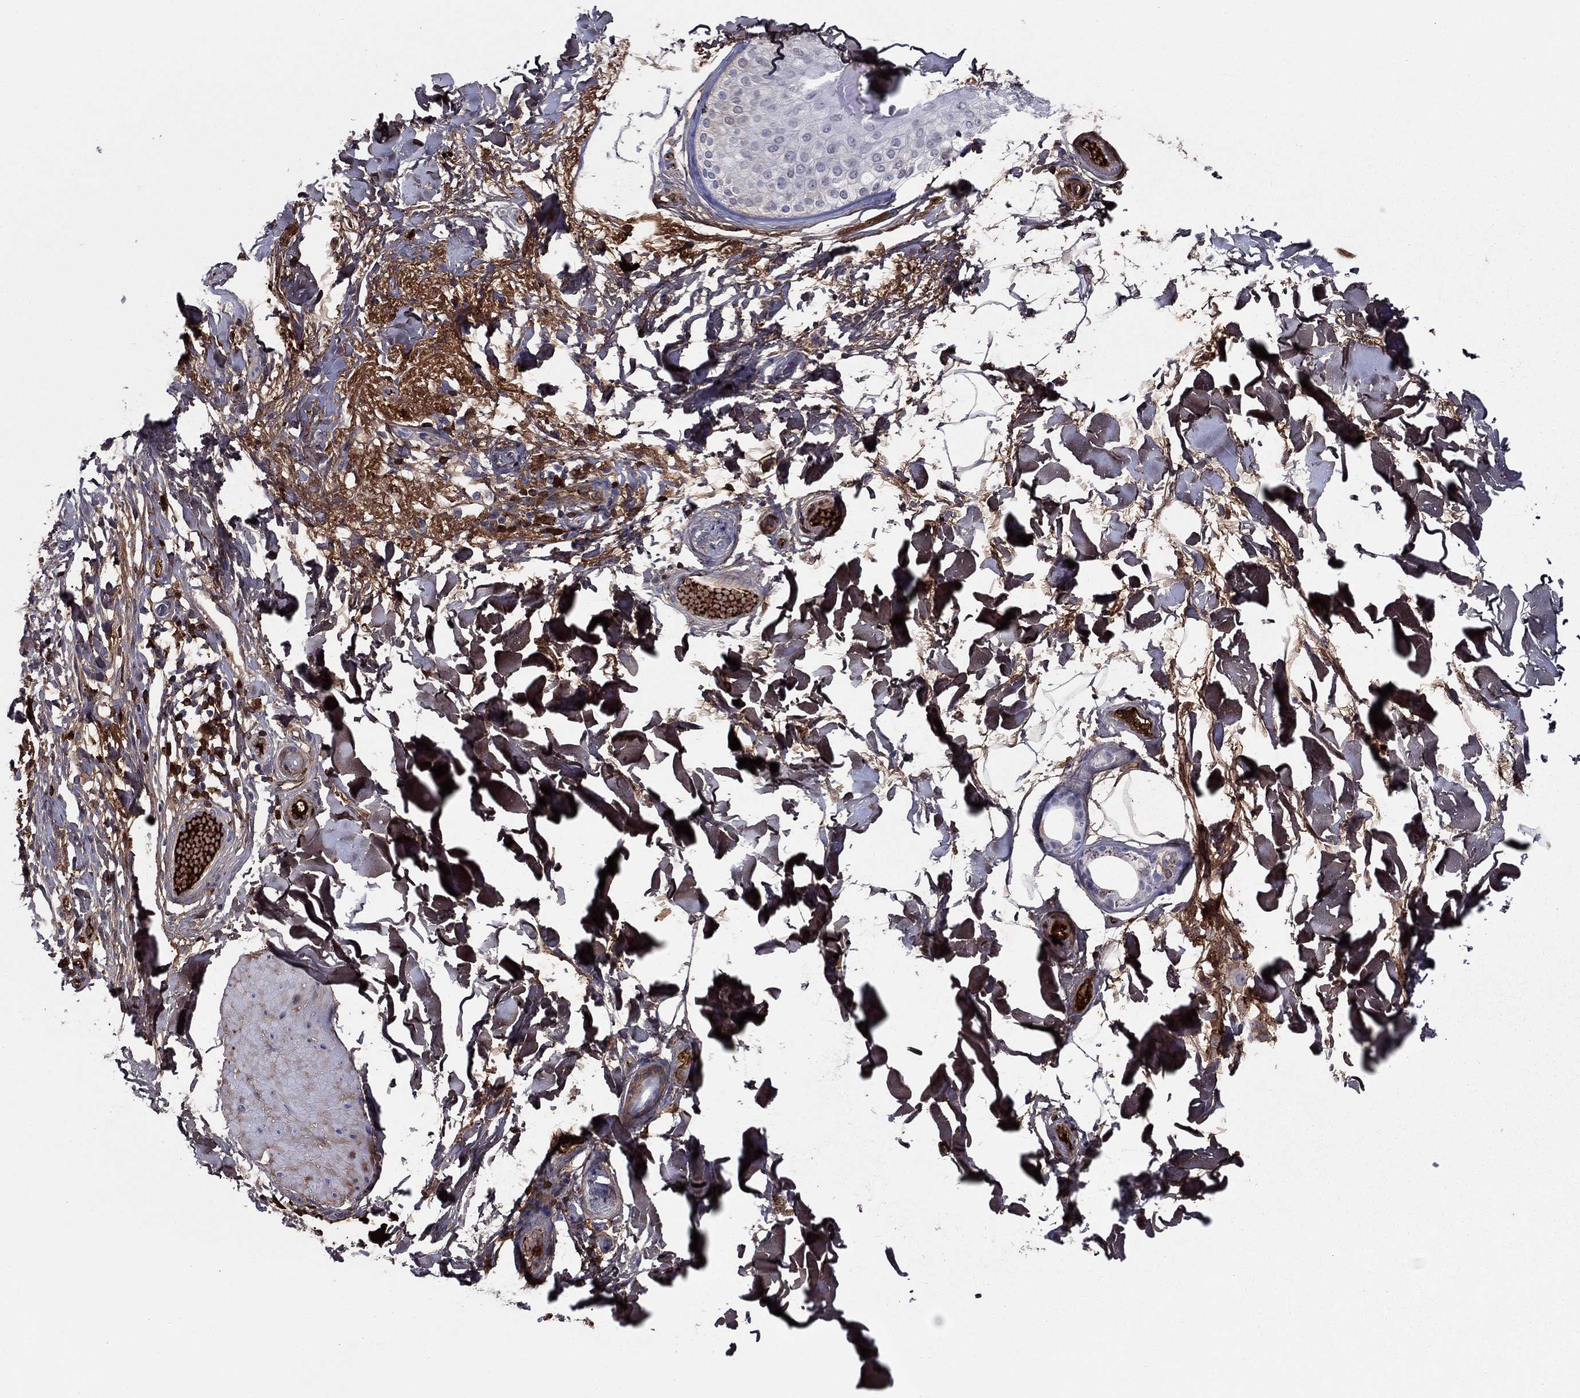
{"staining": {"intensity": "negative", "quantity": "none", "location": "none"}, "tissue": "skin cancer", "cell_type": "Tumor cells", "image_type": "cancer", "snomed": [{"axis": "morphology", "description": "Normal tissue, NOS"}, {"axis": "morphology", "description": "Basal cell carcinoma"}, {"axis": "topography", "description": "Skin"}], "caption": "High power microscopy micrograph of an immunohistochemistry (IHC) photomicrograph of basal cell carcinoma (skin), revealing no significant expression in tumor cells. (Immunohistochemistry, brightfield microscopy, high magnification).", "gene": "HPX", "patient": {"sex": "male", "age": 84}}